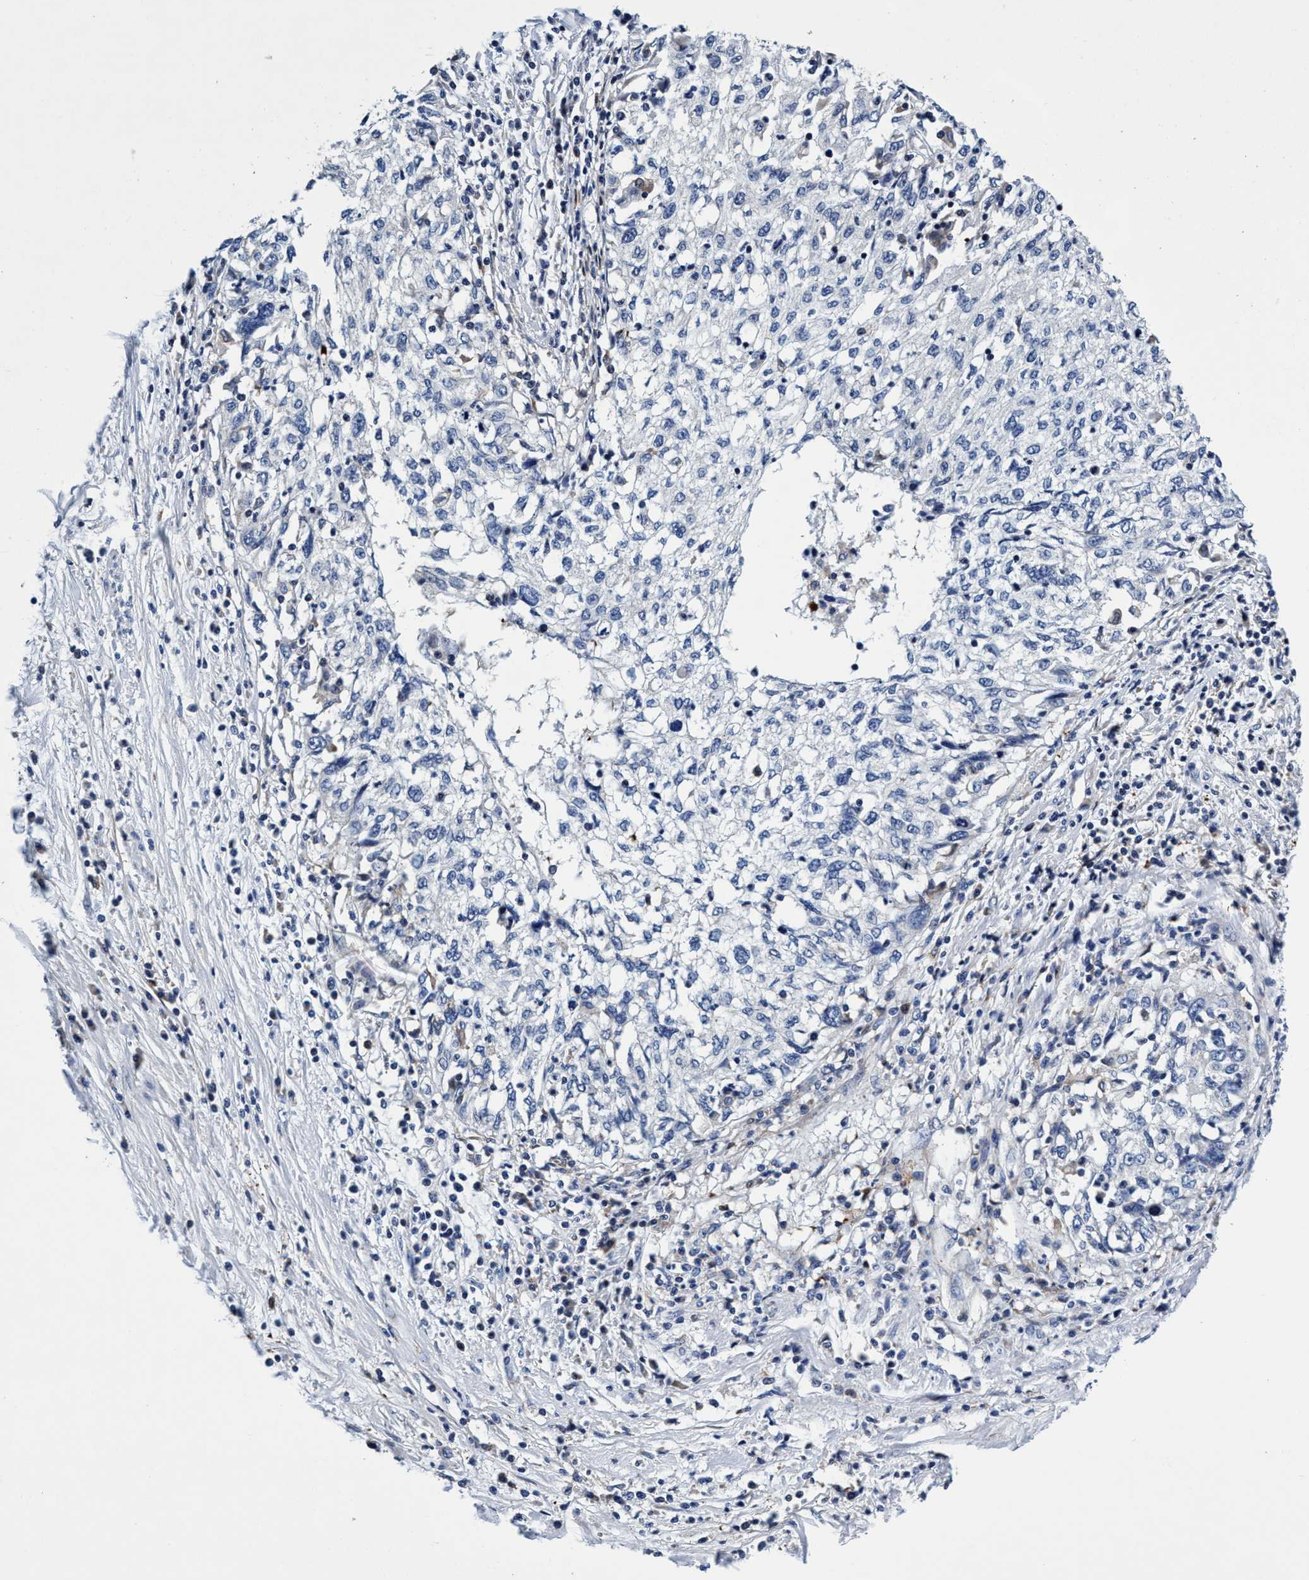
{"staining": {"intensity": "negative", "quantity": "none", "location": "none"}, "tissue": "cervical cancer", "cell_type": "Tumor cells", "image_type": "cancer", "snomed": [{"axis": "morphology", "description": "Squamous cell carcinoma, NOS"}, {"axis": "topography", "description": "Cervix"}], "caption": "Cervical squamous cell carcinoma was stained to show a protein in brown. There is no significant expression in tumor cells. The staining is performed using DAB (3,3'-diaminobenzidine) brown chromogen with nuclei counter-stained in using hematoxylin.", "gene": "UBALD2", "patient": {"sex": "female", "age": 57}}